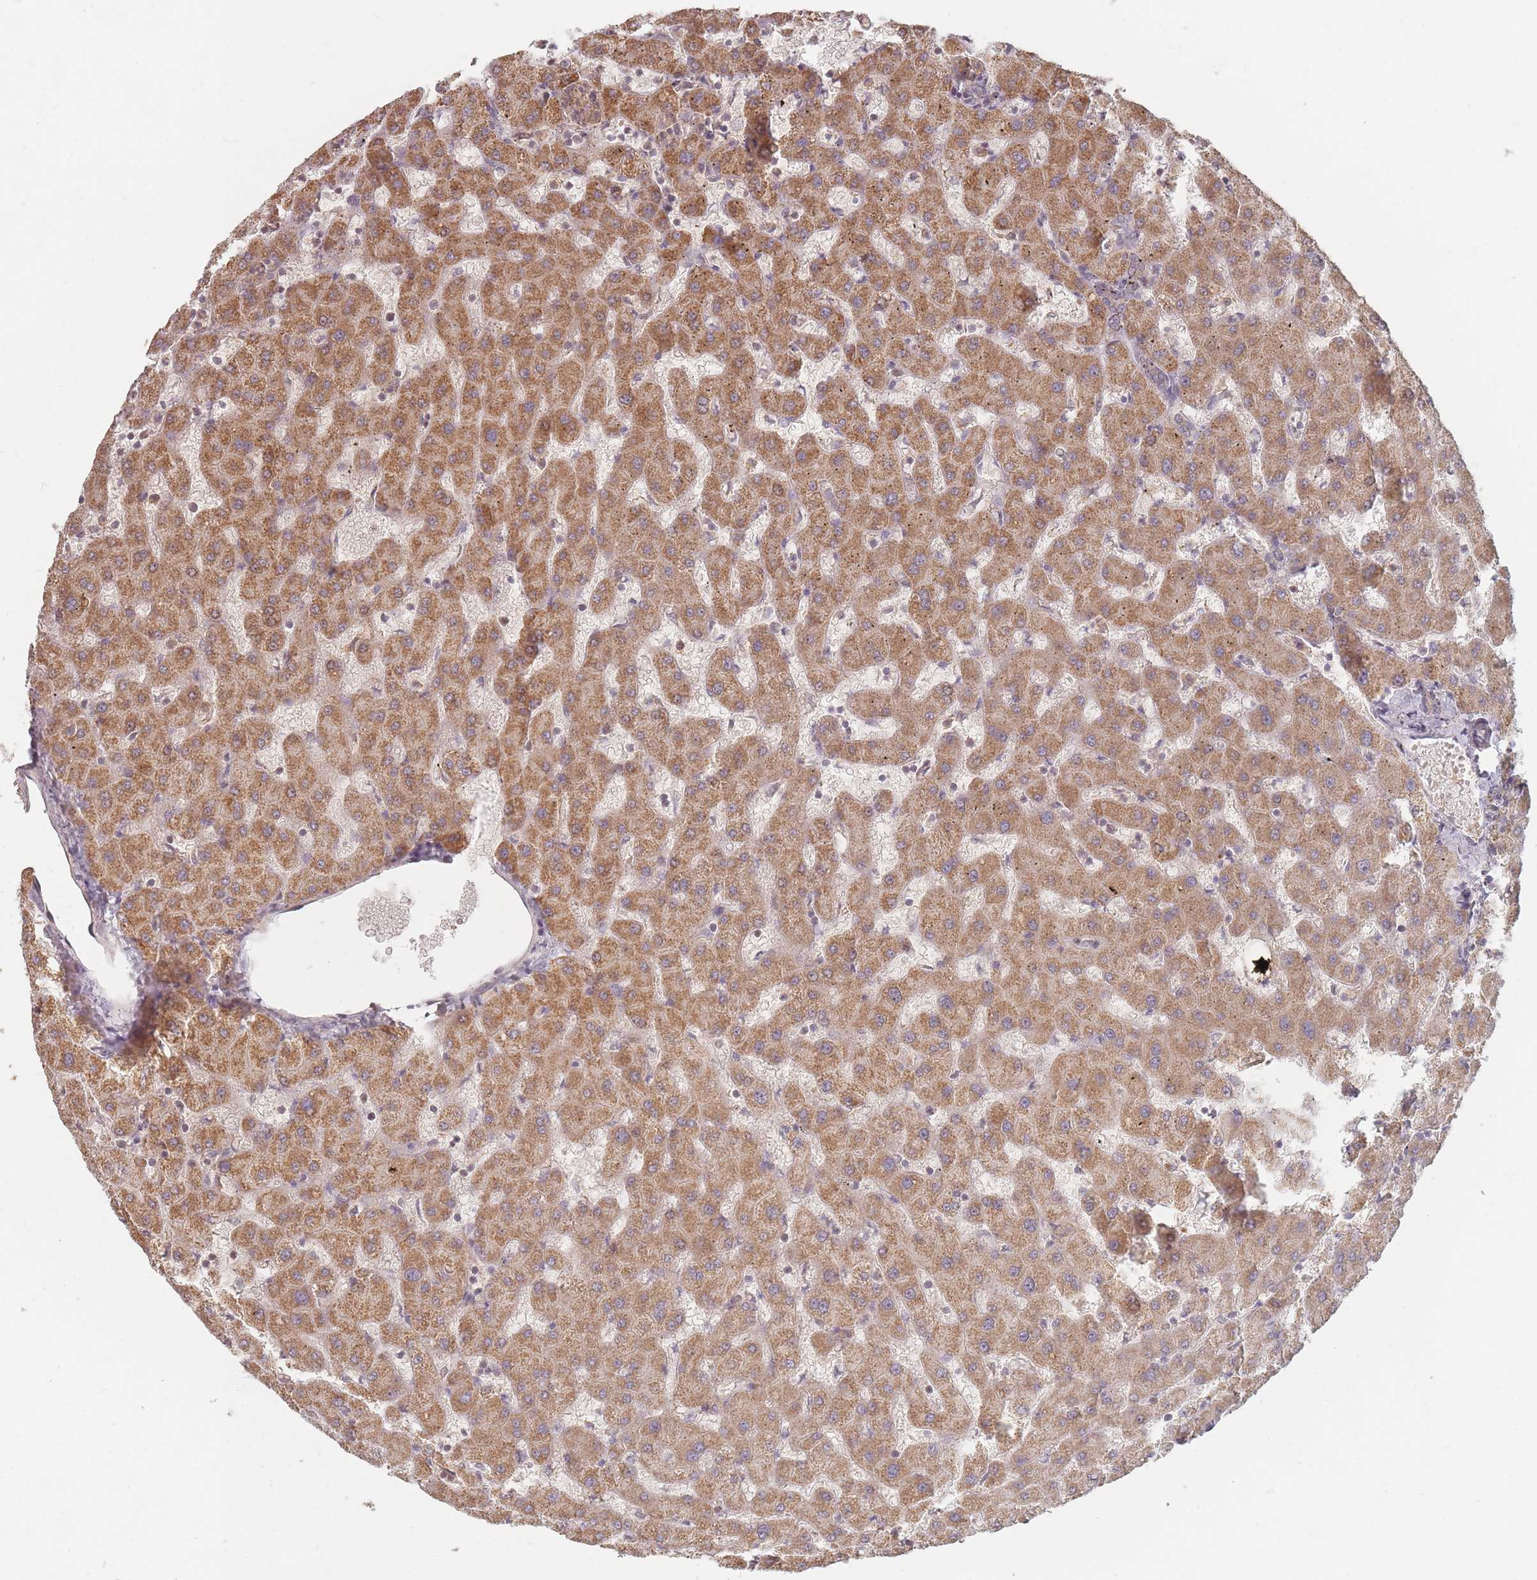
{"staining": {"intensity": "weak", "quantity": ">75%", "location": "cytoplasmic/membranous"}, "tissue": "liver", "cell_type": "Cholangiocytes", "image_type": "normal", "snomed": [{"axis": "morphology", "description": "Normal tissue, NOS"}, {"axis": "topography", "description": "Liver"}], "caption": "Benign liver demonstrates weak cytoplasmic/membranous expression in about >75% of cholangiocytes.", "gene": "OR2M4", "patient": {"sex": "female", "age": 63}}